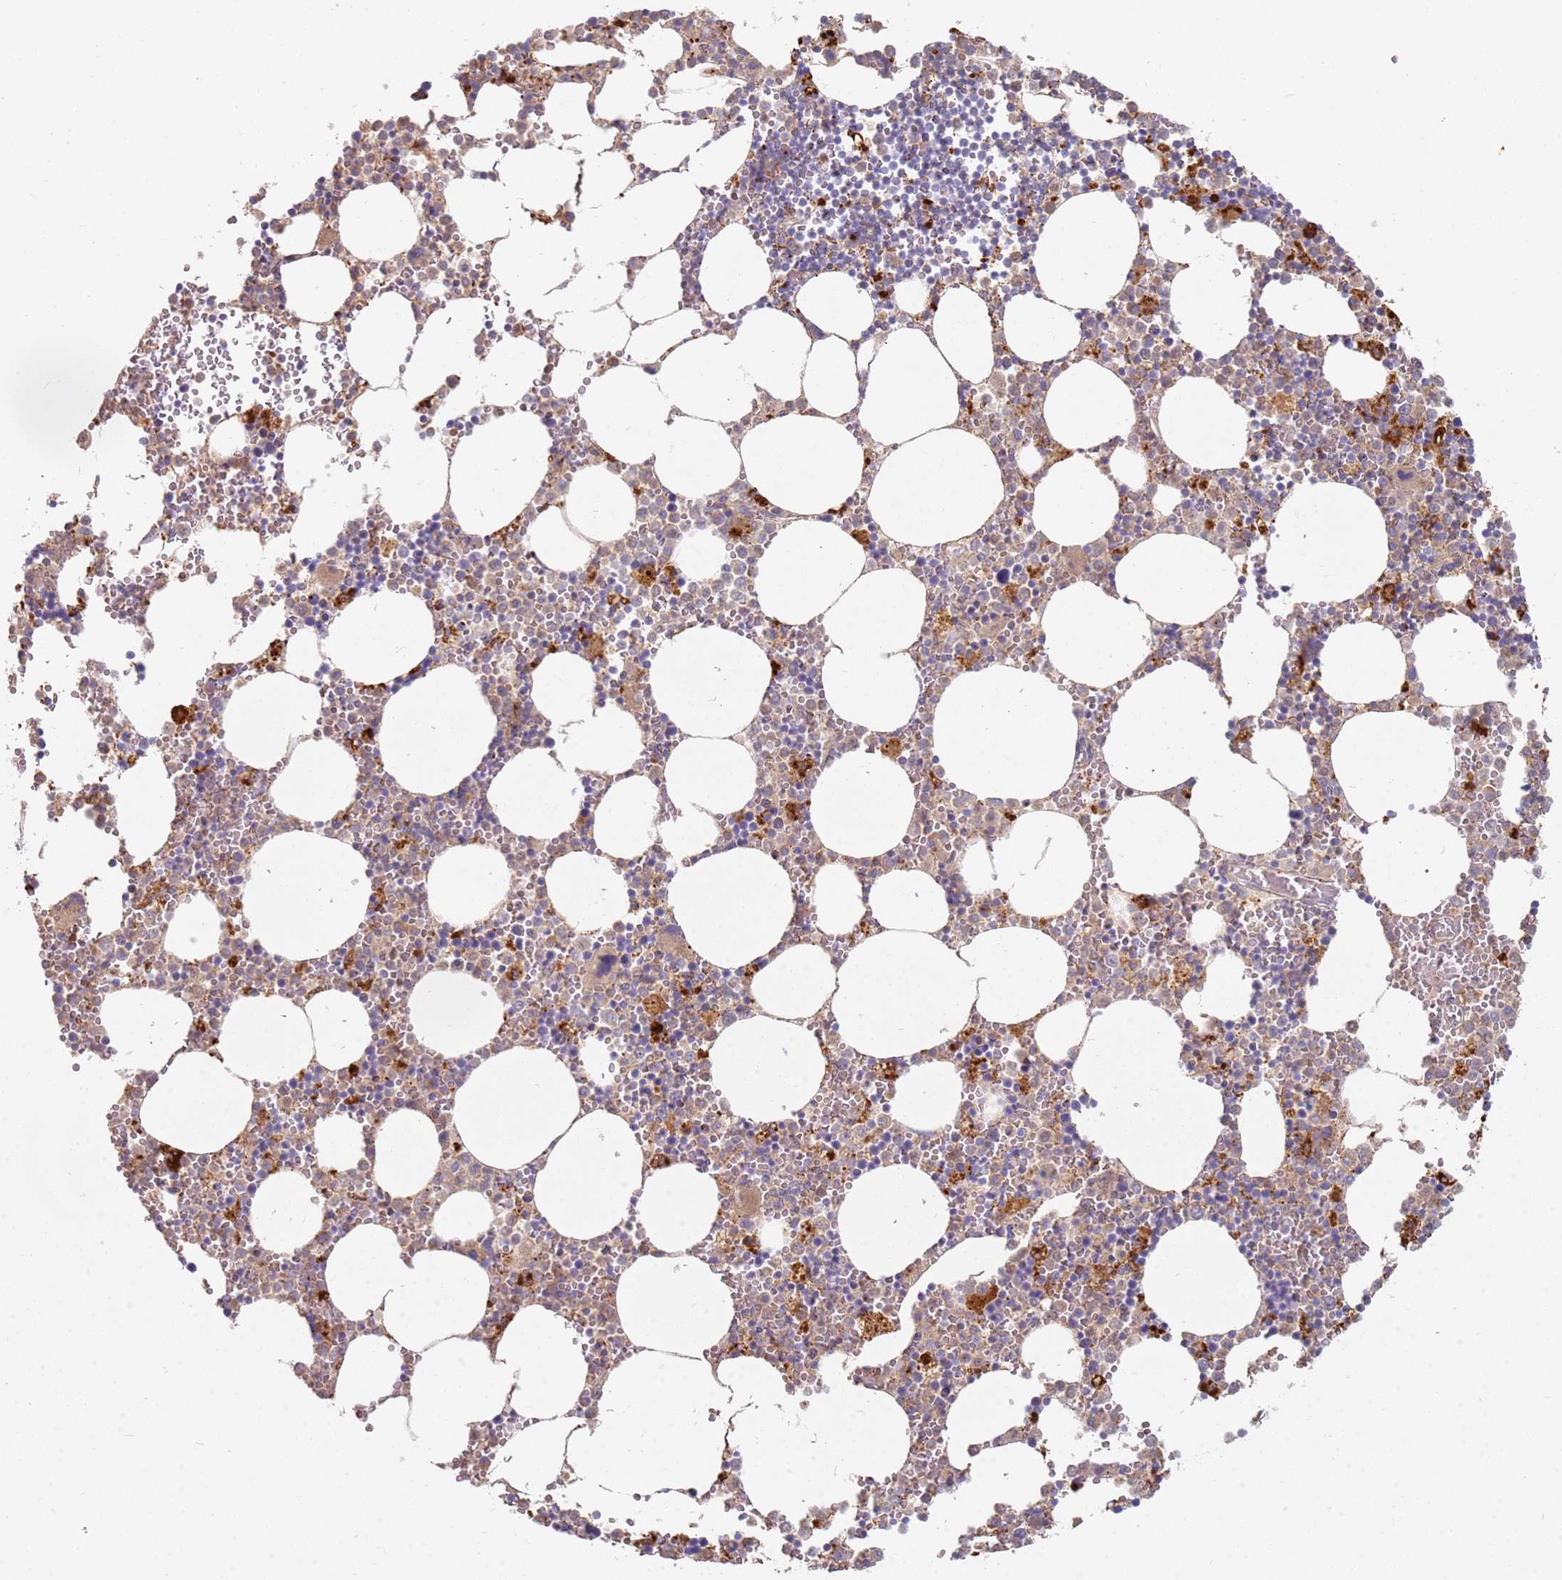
{"staining": {"intensity": "weak", "quantity": "<25%", "location": "cytoplasmic/membranous"}, "tissue": "bone marrow", "cell_type": "Hematopoietic cells", "image_type": "normal", "snomed": [{"axis": "morphology", "description": "Normal tissue, NOS"}, {"axis": "topography", "description": "Bone marrow"}], "caption": "IHC of unremarkable bone marrow shows no expression in hematopoietic cells.", "gene": "TMEM229B", "patient": {"sex": "female", "age": 64}}